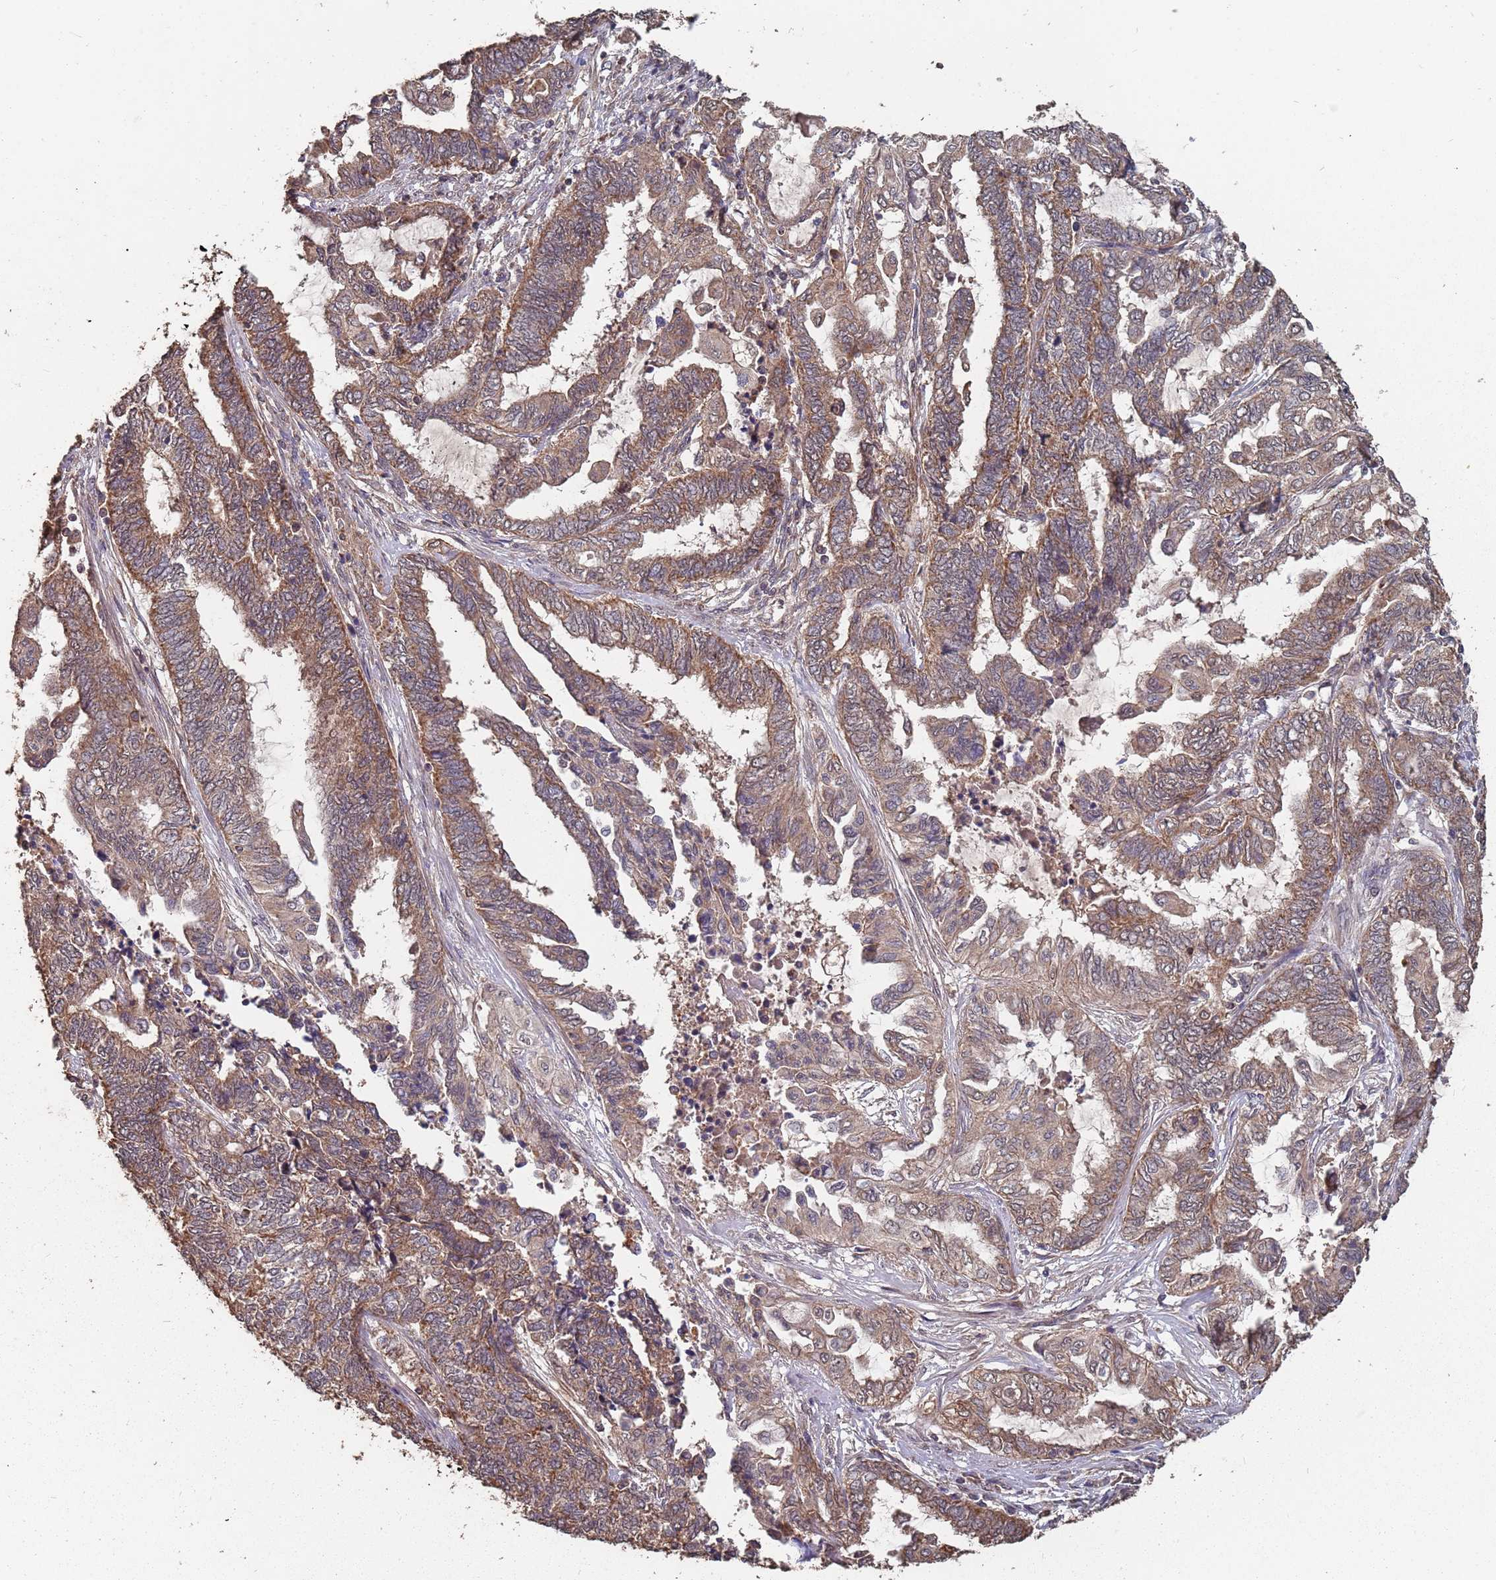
{"staining": {"intensity": "moderate", "quantity": ">75%", "location": "cytoplasmic/membranous"}, "tissue": "endometrial cancer", "cell_type": "Tumor cells", "image_type": "cancer", "snomed": [{"axis": "morphology", "description": "Adenocarcinoma, NOS"}, {"axis": "topography", "description": "Uterus"}, {"axis": "topography", "description": "Endometrium"}], "caption": "Tumor cells reveal medium levels of moderate cytoplasmic/membranous staining in approximately >75% of cells in human endometrial adenocarcinoma.", "gene": "PRORP", "patient": {"sex": "female", "age": 70}}